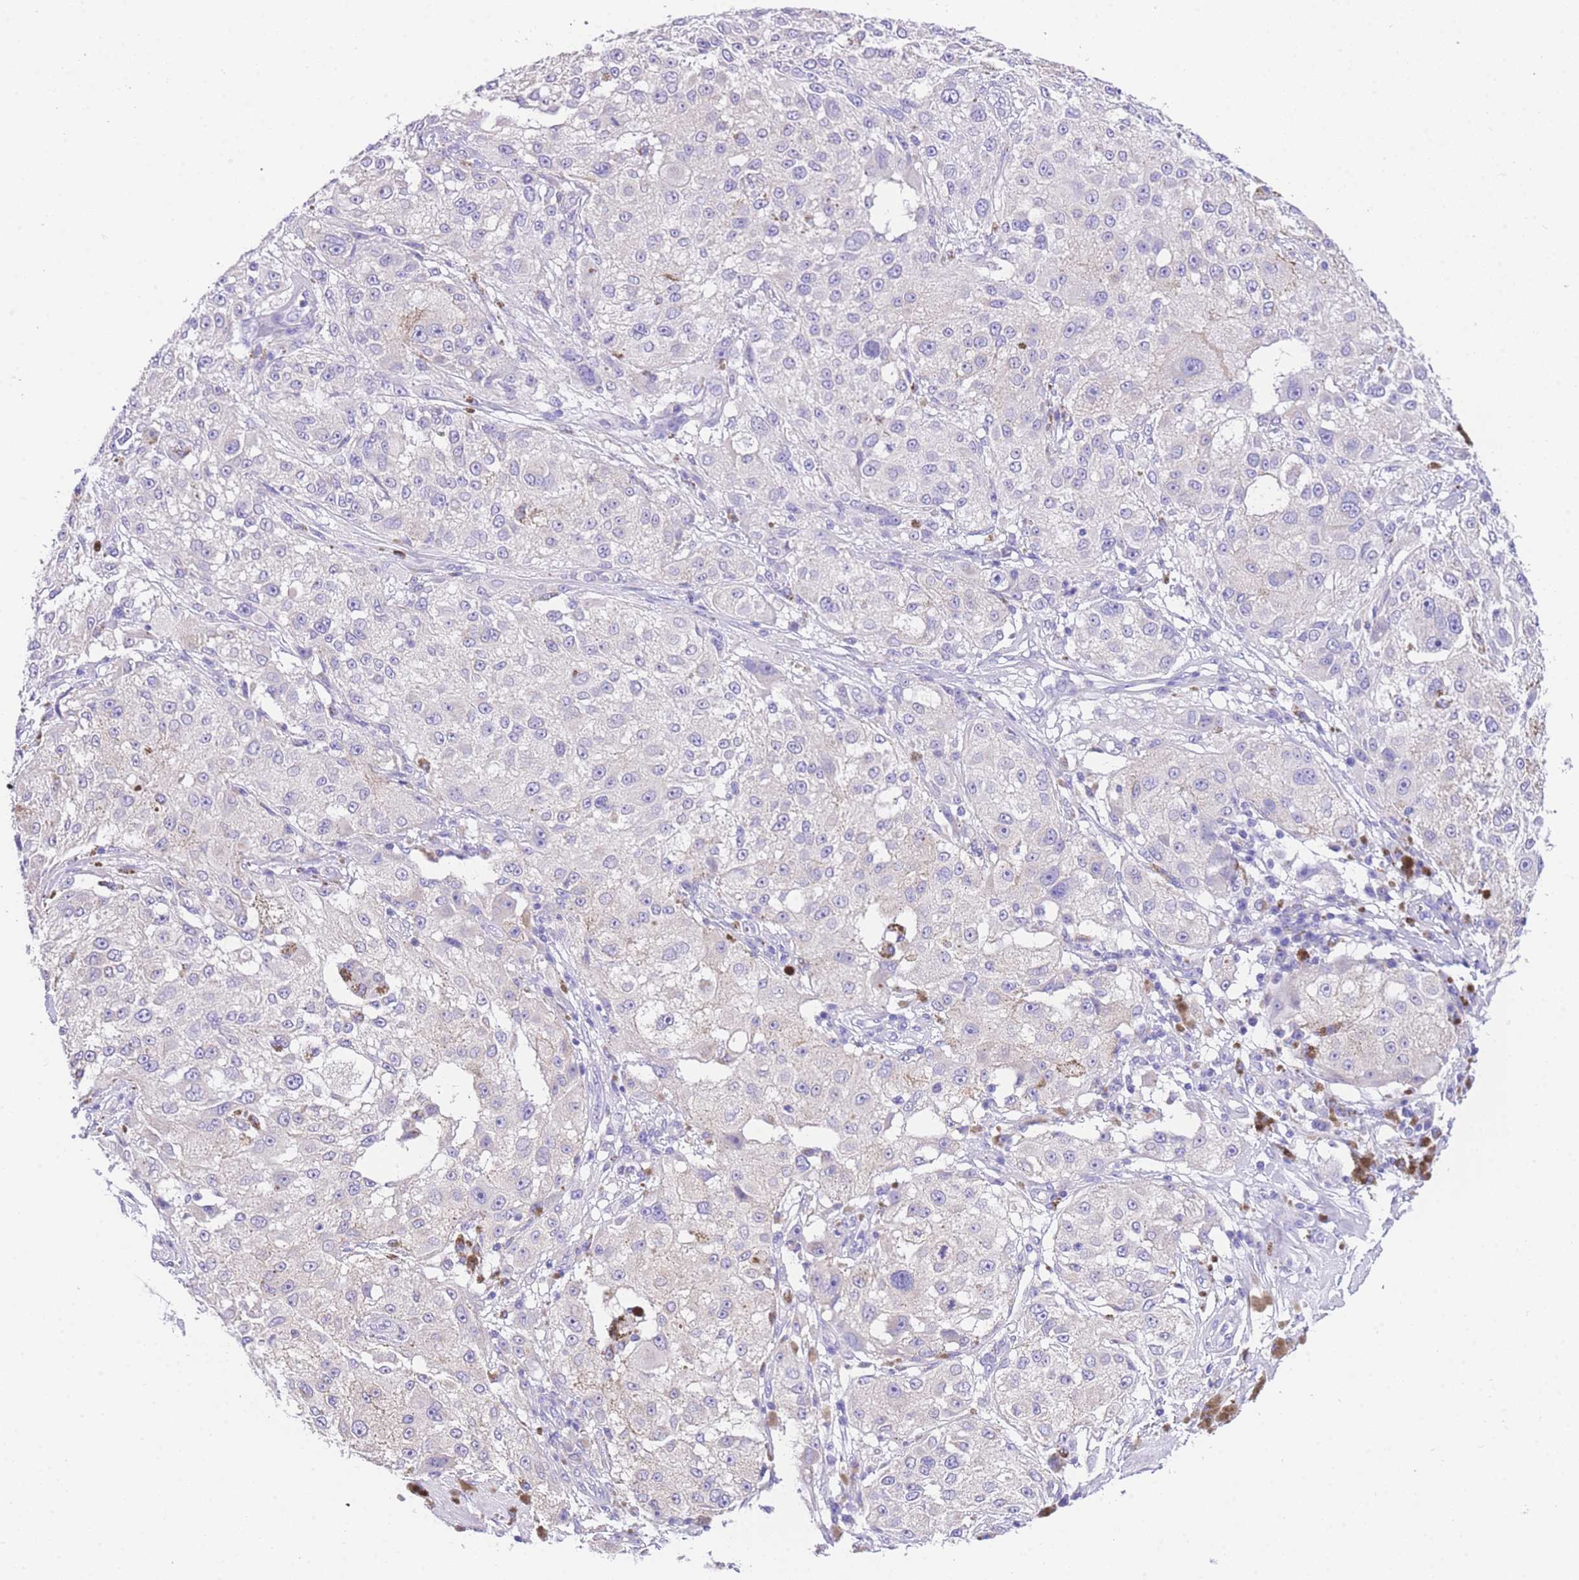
{"staining": {"intensity": "negative", "quantity": "none", "location": "none"}, "tissue": "melanoma", "cell_type": "Tumor cells", "image_type": "cancer", "snomed": [{"axis": "morphology", "description": "Necrosis, NOS"}, {"axis": "morphology", "description": "Malignant melanoma, NOS"}, {"axis": "topography", "description": "Skin"}], "caption": "Histopathology image shows no protein staining in tumor cells of malignant melanoma tissue.", "gene": "EPN2", "patient": {"sex": "female", "age": 87}}